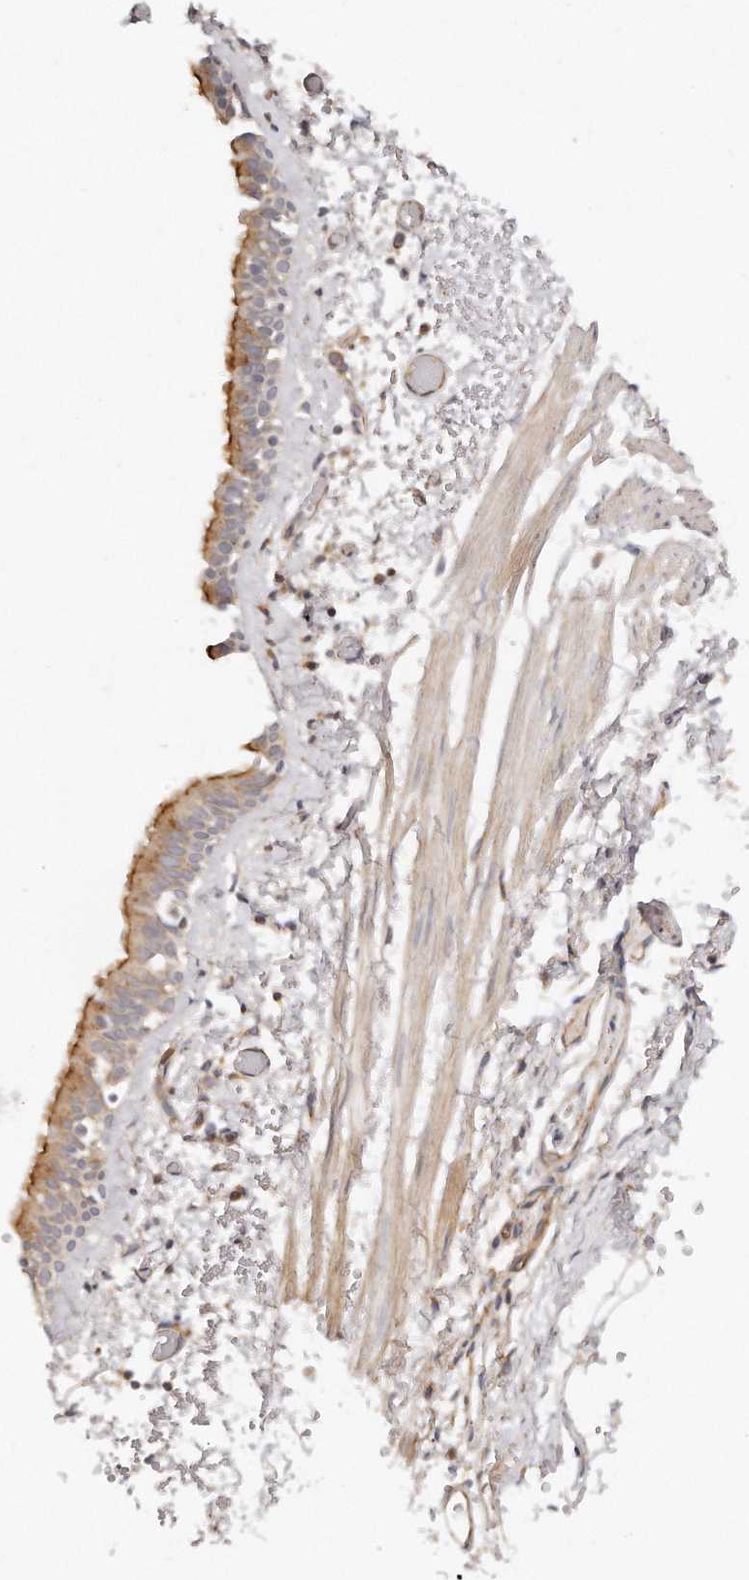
{"staining": {"intensity": "moderate", "quantity": ">75%", "location": "cytoplasmic/membranous"}, "tissue": "bronchus", "cell_type": "Respiratory epithelial cells", "image_type": "normal", "snomed": [{"axis": "morphology", "description": "Normal tissue, NOS"}, {"axis": "morphology", "description": "Adenocarcinoma, NOS"}, {"axis": "topography", "description": "Bronchus"}, {"axis": "topography", "description": "Lung"}], "caption": "This histopathology image exhibits benign bronchus stained with immunohistochemistry (IHC) to label a protein in brown. The cytoplasmic/membranous of respiratory epithelial cells show moderate positivity for the protein. Nuclei are counter-stained blue.", "gene": "TTLL4", "patient": {"sex": "female", "age": 70}}